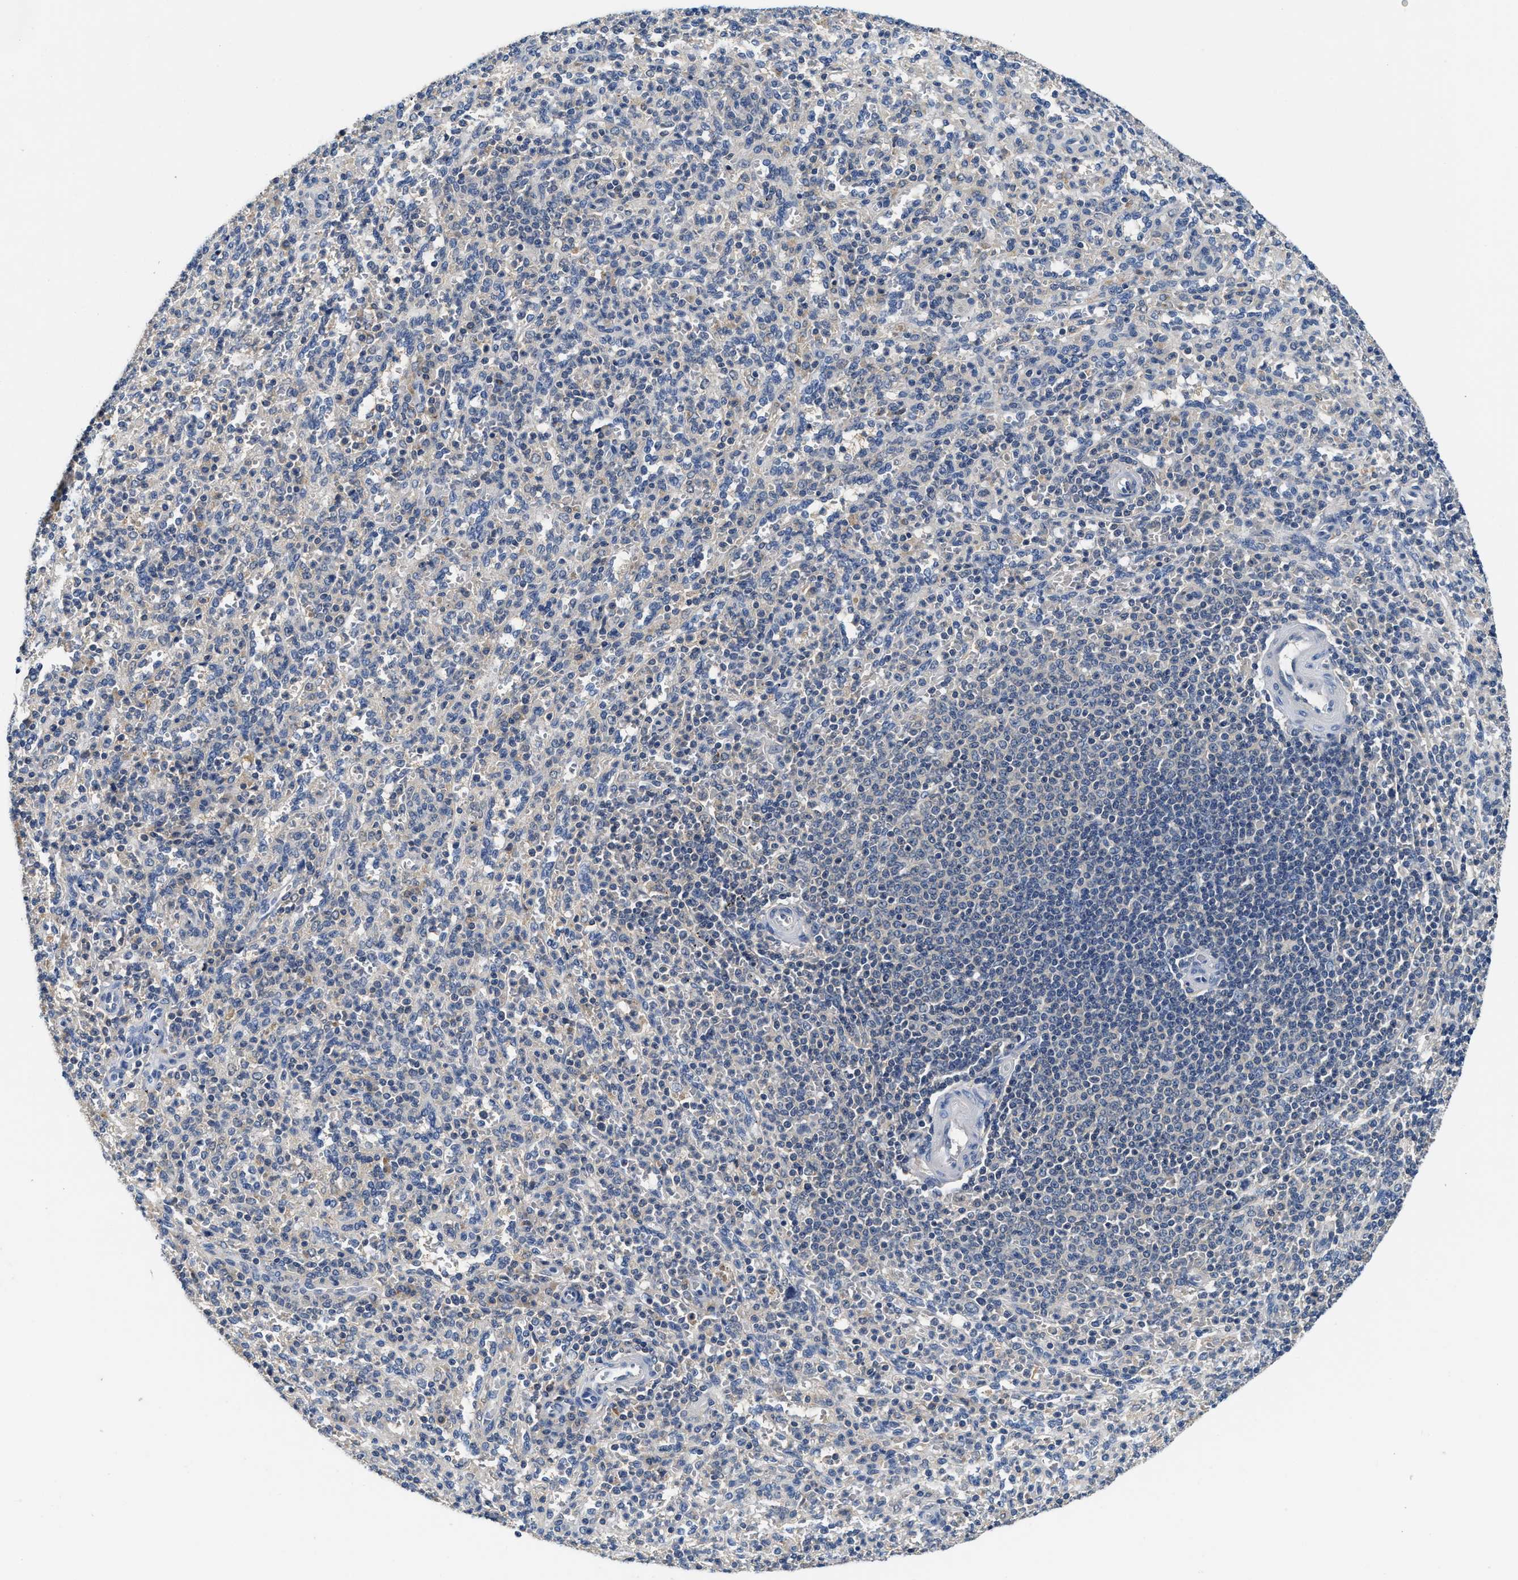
{"staining": {"intensity": "negative", "quantity": "none", "location": "none"}, "tissue": "spleen", "cell_type": "Cells in red pulp", "image_type": "normal", "snomed": [{"axis": "morphology", "description": "Normal tissue, NOS"}, {"axis": "topography", "description": "Spleen"}], "caption": "DAB (3,3'-diaminobenzidine) immunohistochemical staining of unremarkable spleen reveals no significant positivity in cells in red pulp. (Immunohistochemistry, brightfield microscopy, high magnification).", "gene": "INHA", "patient": {"sex": "male", "age": 36}}